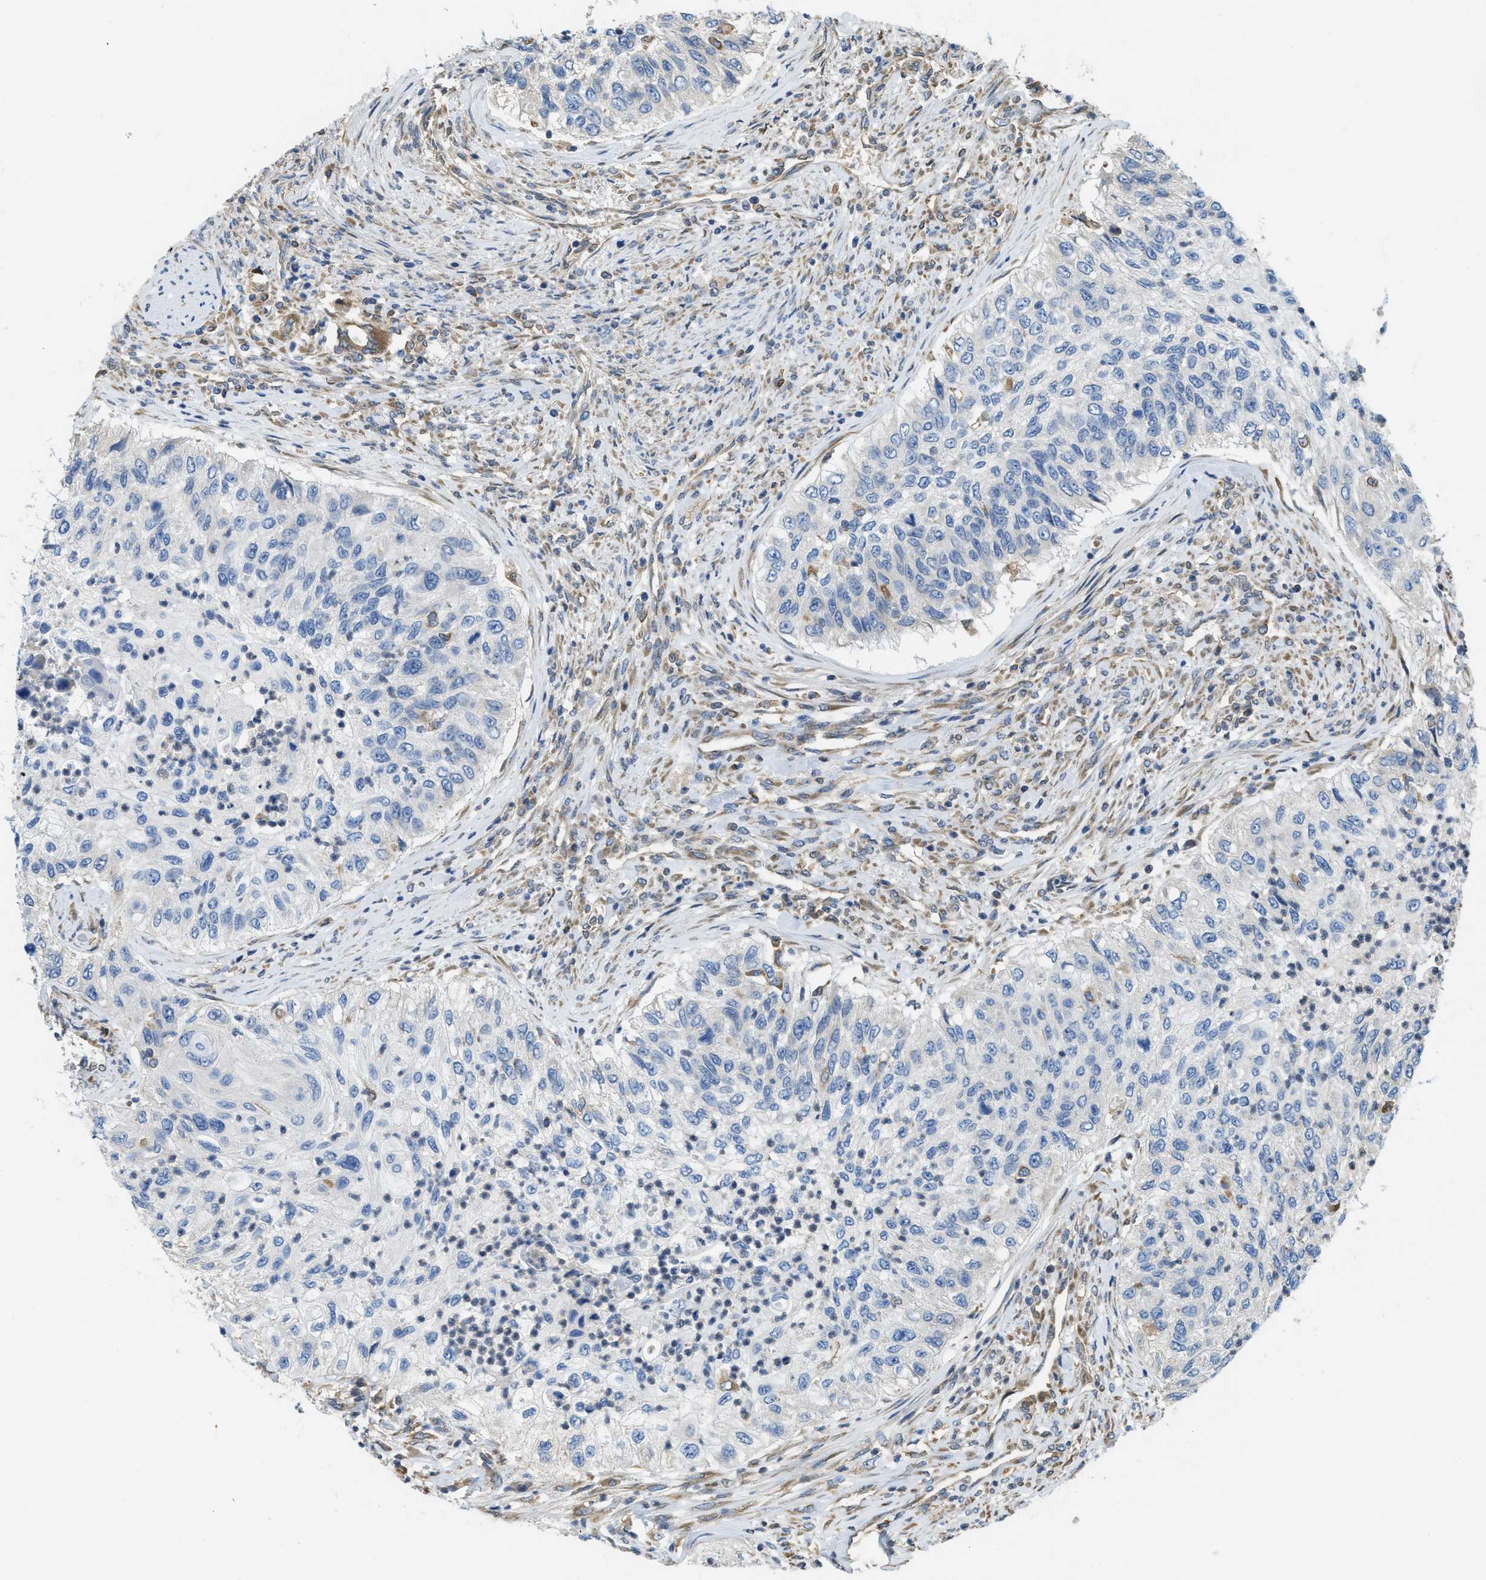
{"staining": {"intensity": "negative", "quantity": "none", "location": "none"}, "tissue": "urothelial cancer", "cell_type": "Tumor cells", "image_type": "cancer", "snomed": [{"axis": "morphology", "description": "Urothelial carcinoma, High grade"}, {"axis": "topography", "description": "Urinary bladder"}], "caption": "Urothelial cancer stained for a protein using immunohistochemistry displays no positivity tumor cells.", "gene": "MPDU1", "patient": {"sex": "female", "age": 60}}